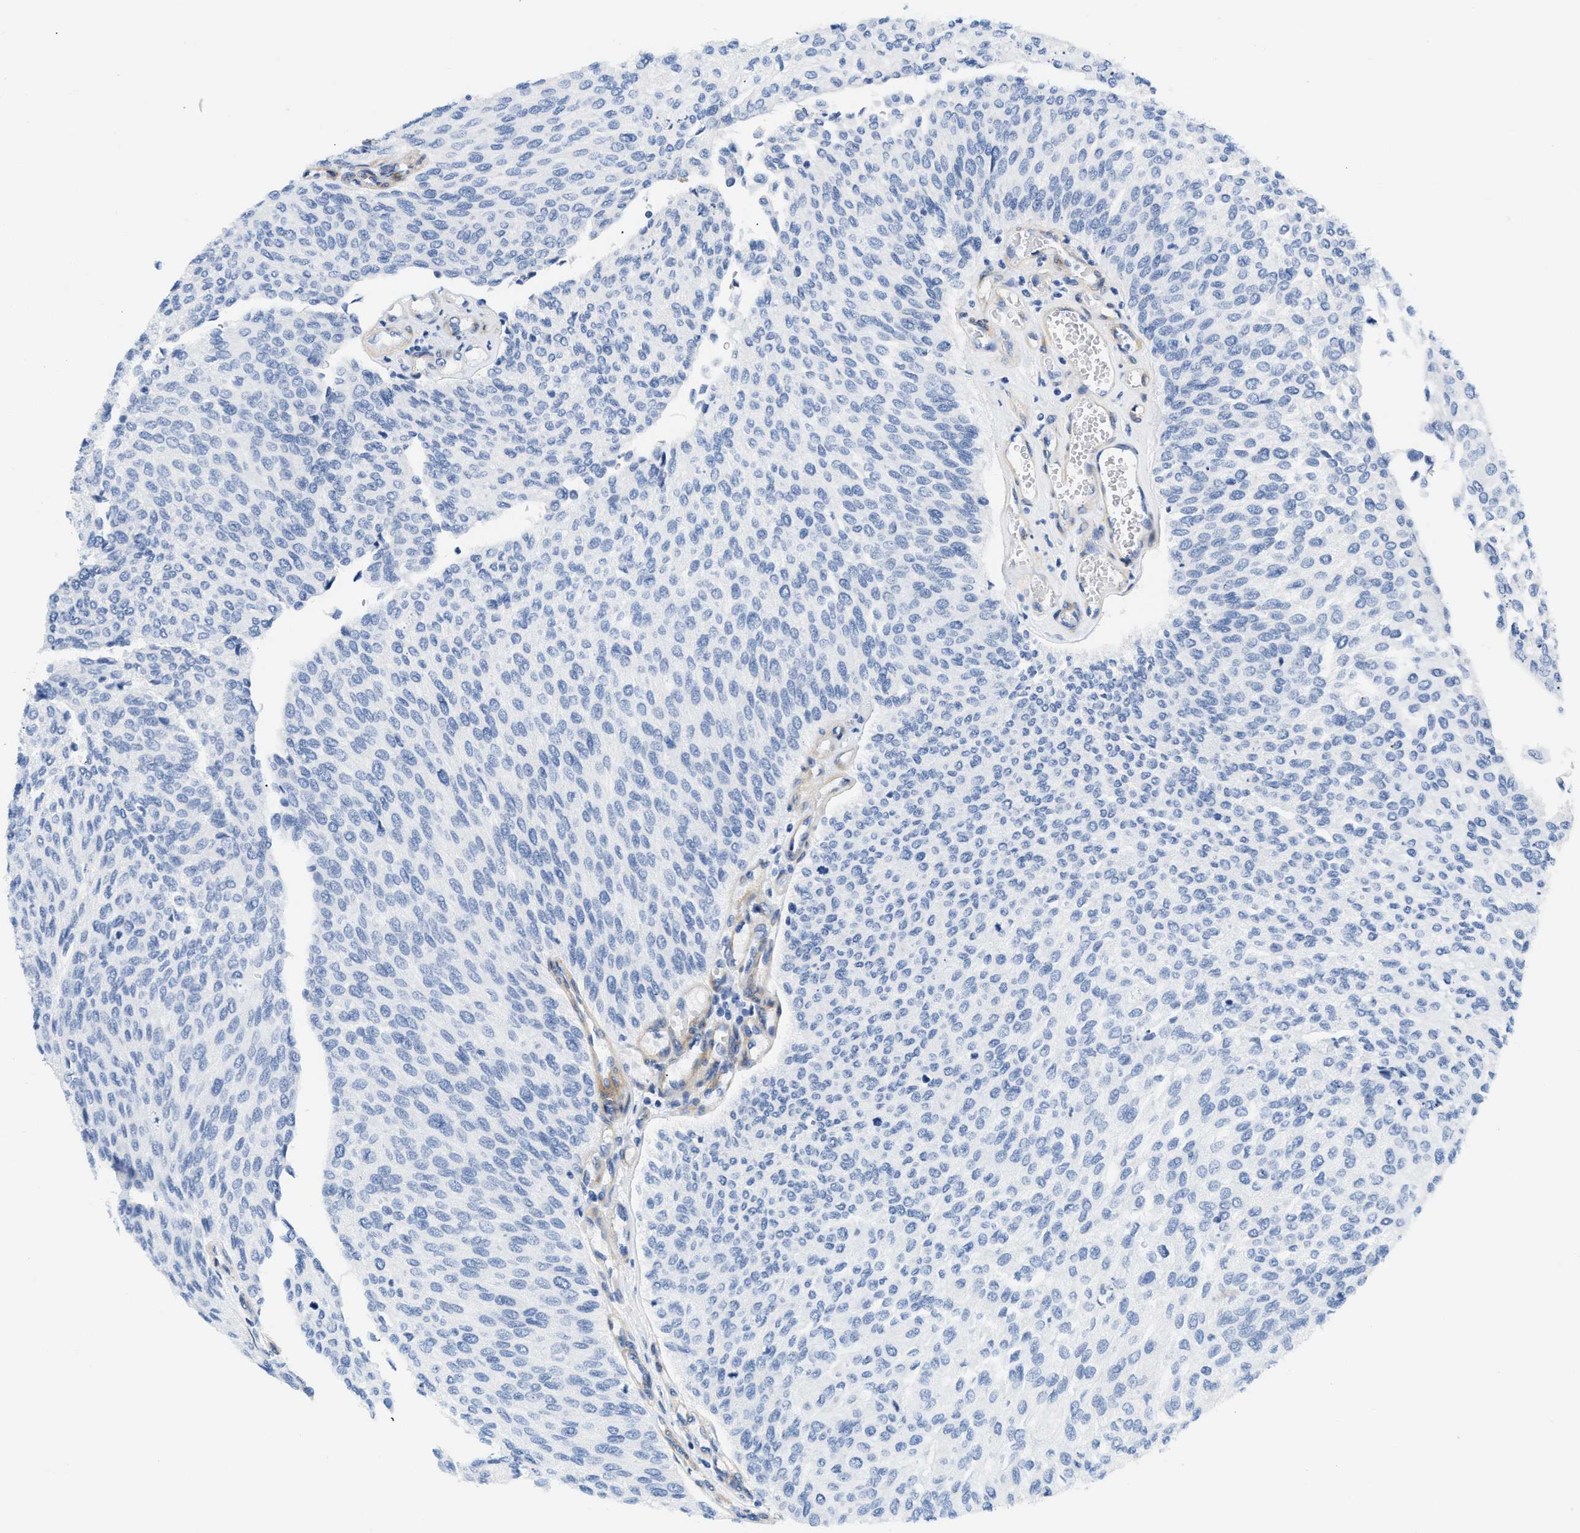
{"staining": {"intensity": "negative", "quantity": "none", "location": "none"}, "tissue": "urothelial cancer", "cell_type": "Tumor cells", "image_type": "cancer", "snomed": [{"axis": "morphology", "description": "Urothelial carcinoma, Low grade"}, {"axis": "topography", "description": "Urinary bladder"}], "caption": "Urothelial cancer stained for a protein using IHC exhibits no staining tumor cells.", "gene": "PDGFRB", "patient": {"sex": "female", "age": 79}}